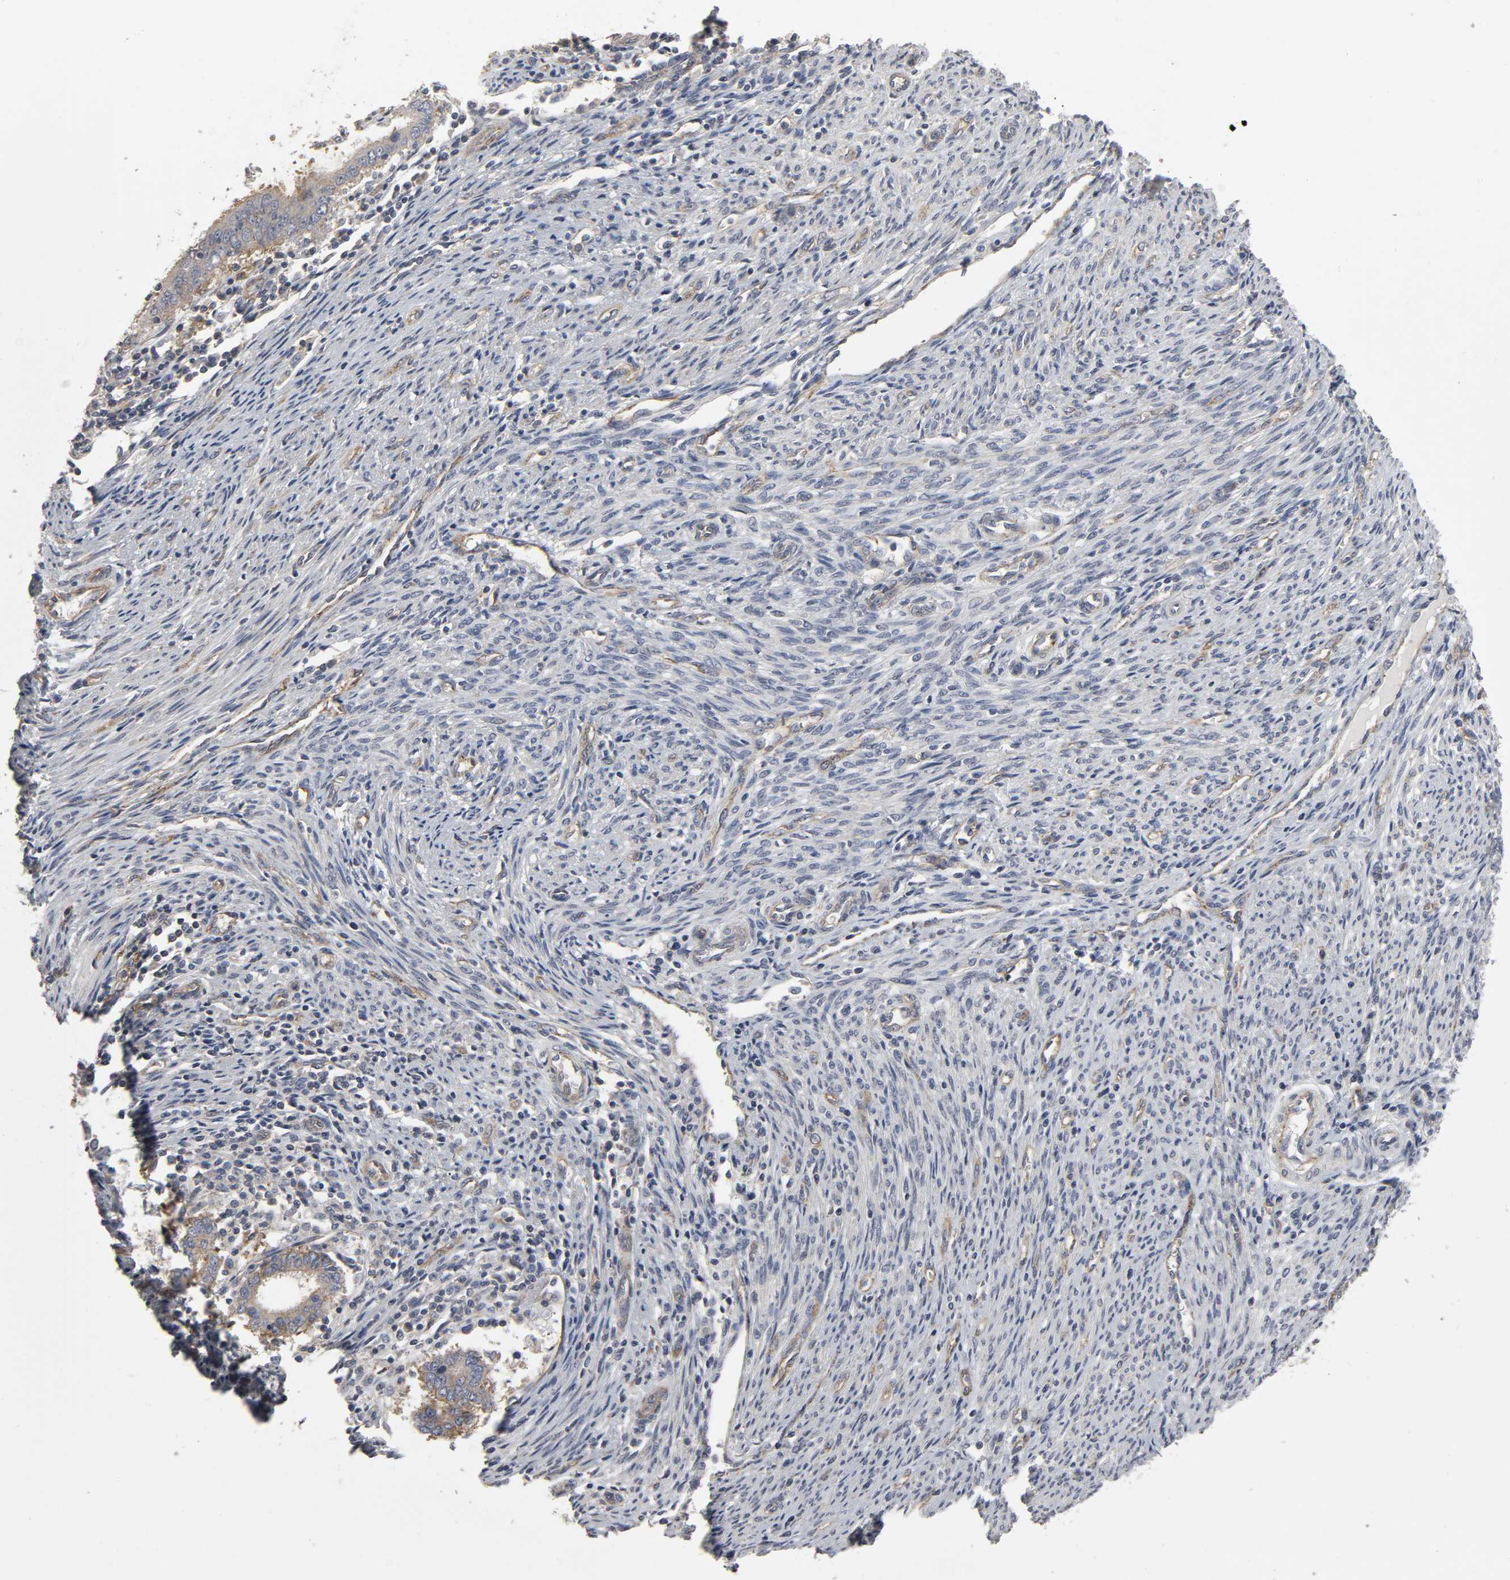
{"staining": {"intensity": "strong", "quantity": ">75%", "location": "cytoplasmic/membranous"}, "tissue": "endometrial cancer", "cell_type": "Tumor cells", "image_type": "cancer", "snomed": [{"axis": "morphology", "description": "Adenocarcinoma, NOS"}, {"axis": "topography", "description": "Uterus"}], "caption": "Brown immunohistochemical staining in endometrial cancer displays strong cytoplasmic/membranous staining in about >75% of tumor cells.", "gene": "SH3GLB1", "patient": {"sex": "female", "age": 83}}